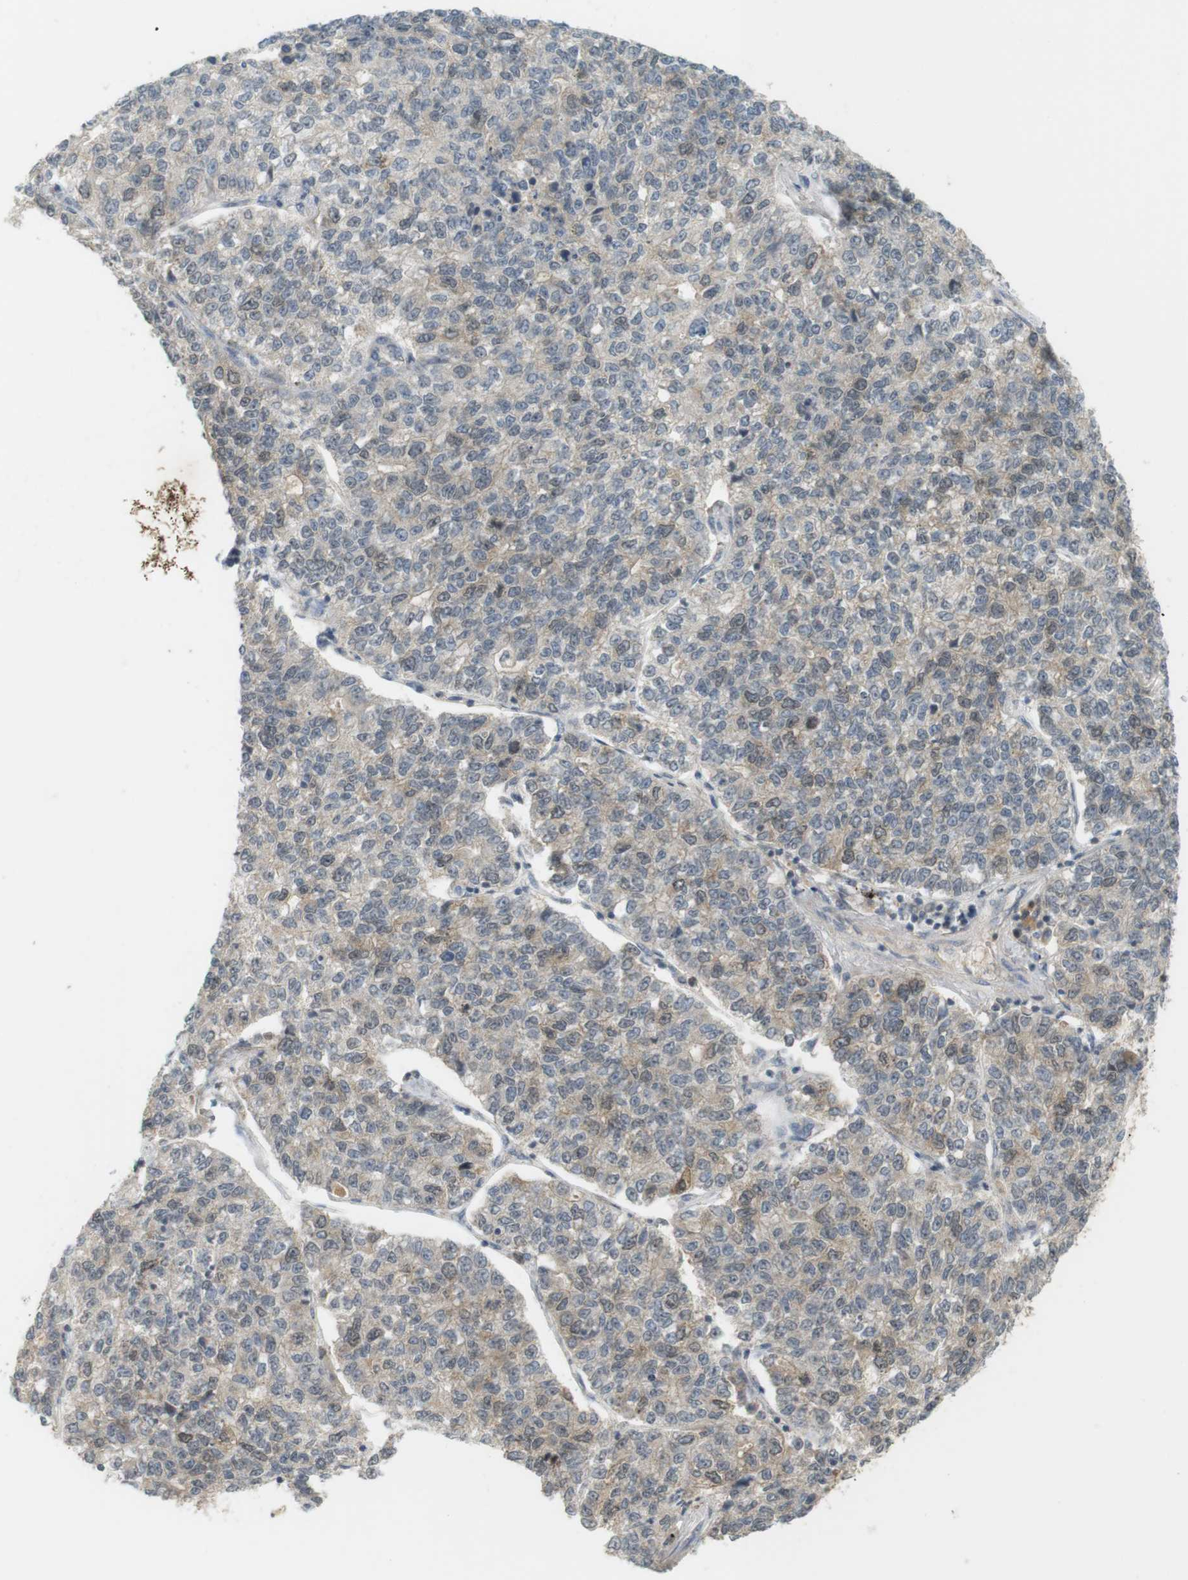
{"staining": {"intensity": "weak", "quantity": "<25%", "location": "cytoplasmic/membranous"}, "tissue": "lung cancer", "cell_type": "Tumor cells", "image_type": "cancer", "snomed": [{"axis": "morphology", "description": "Adenocarcinoma, NOS"}, {"axis": "topography", "description": "Lung"}], "caption": "This photomicrograph is of lung adenocarcinoma stained with immunohistochemistry to label a protein in brown with the nuclei are counter-stained blue. There is no staining in tumor cells. Brightfield microscopy of IHC stained with DAB (brown) and hematoxylin (blue), captured at high magnification.", "gene": "TTK", "patient": {"sex": "male", "age": 49}}